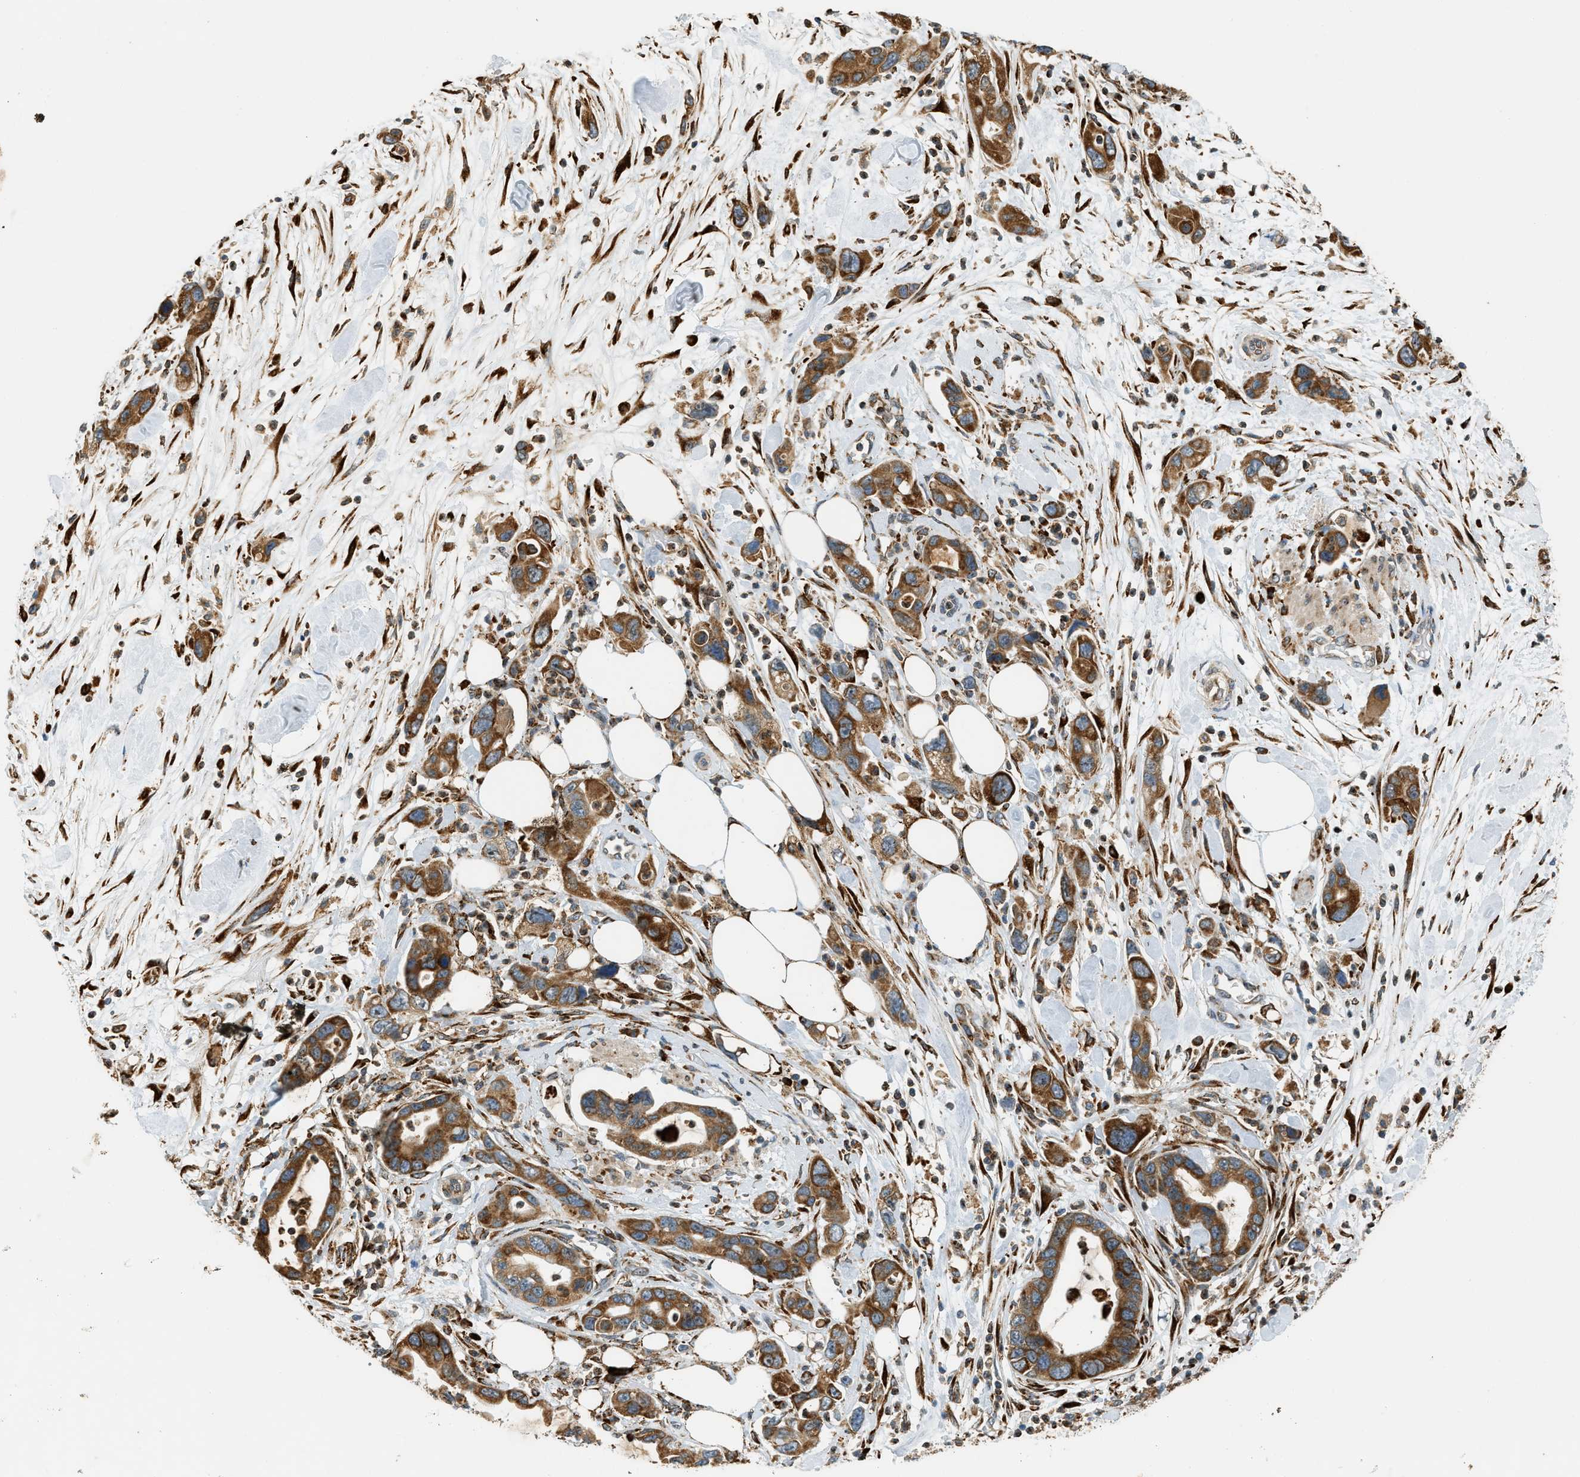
{"staining": {"intensity": "strong", "quantity": ">75%", "location": "cytoplasmic/membranous"}, "tissue": "pancreatic cancer", "cell_type": "Tumor cells", "image_type": "cancer", "snomed": [{"axis": "morphology", "description": "Normal tissue, NOS"}, {"axis": "morphology", "description": "Adenocarcinoma, NOS"}, {"axis": "topography", "description": "Pancreas"}], "caption": "An image showing strong cytoplasmic/membranous positivity in approximately >75% of tumor cells in pancreatic cancer, as visualized by brown immunohistochemical staining.", "gene": "SEMA4D", "patient": {"sex": "female", "age": 71}}